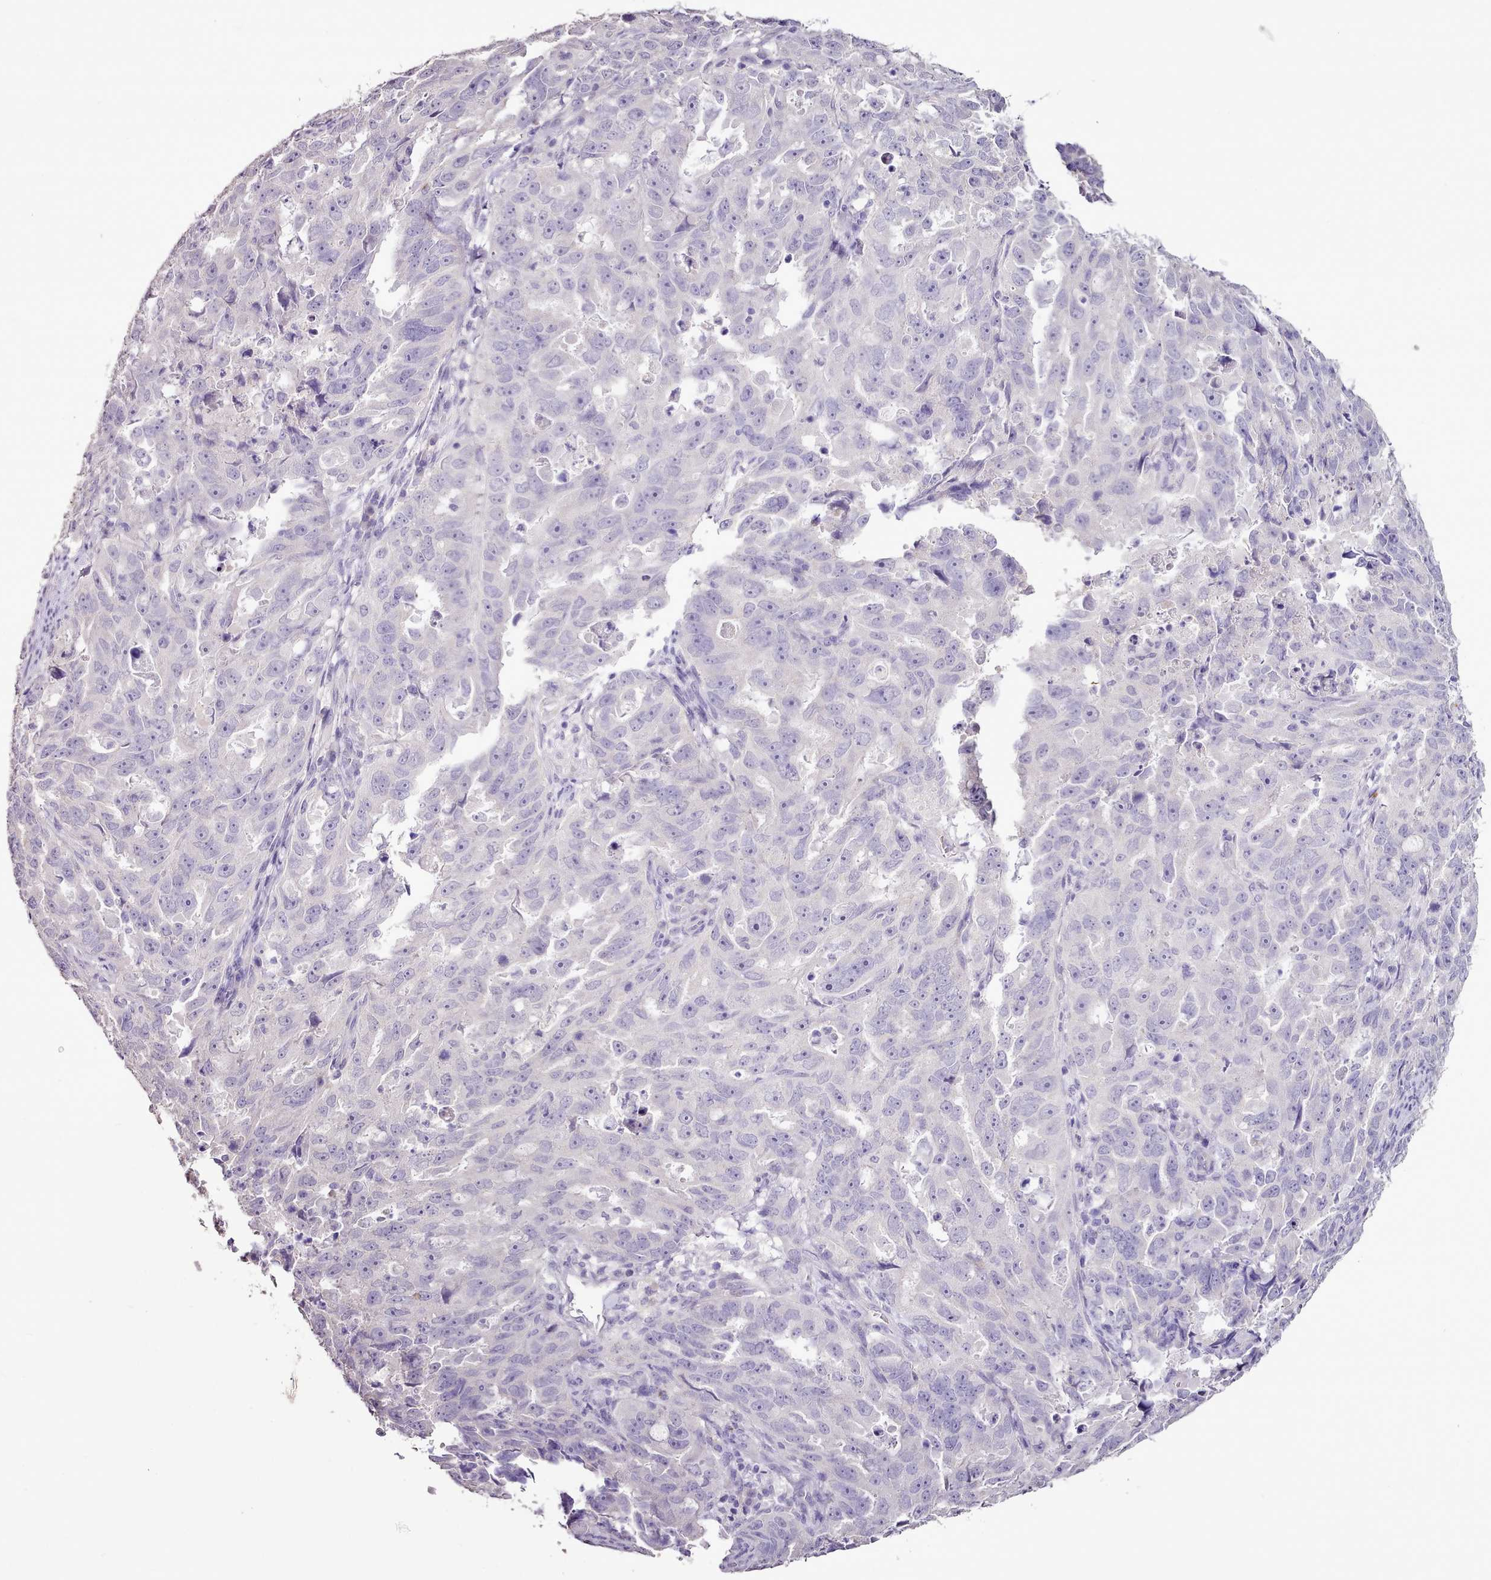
{"staining": {"intensity": "negative", "quantity": "none", "location": "none"}, "tissue": "endometrial cancer", "cell_type": "Tumor cells", "image_type": "cancer", "snomed": [{"axis": "morphology", "description": "Adenocarcinoma, NOS"}, {"axis": "topography", "description": "Endometrium"}], "caption": "IHC photomicrograph of adenocarcinoma (endometrial) stained for a protein (brown), which displays no staining in tumor cells. Brightfield microscopy of immunohistochemistry (IHC) stained with DAB (brown) and hematoxylin (blue), captured at high magnification.", "gene": "BLOC1S2", "patient": {"sex": "female", "age": 65}}